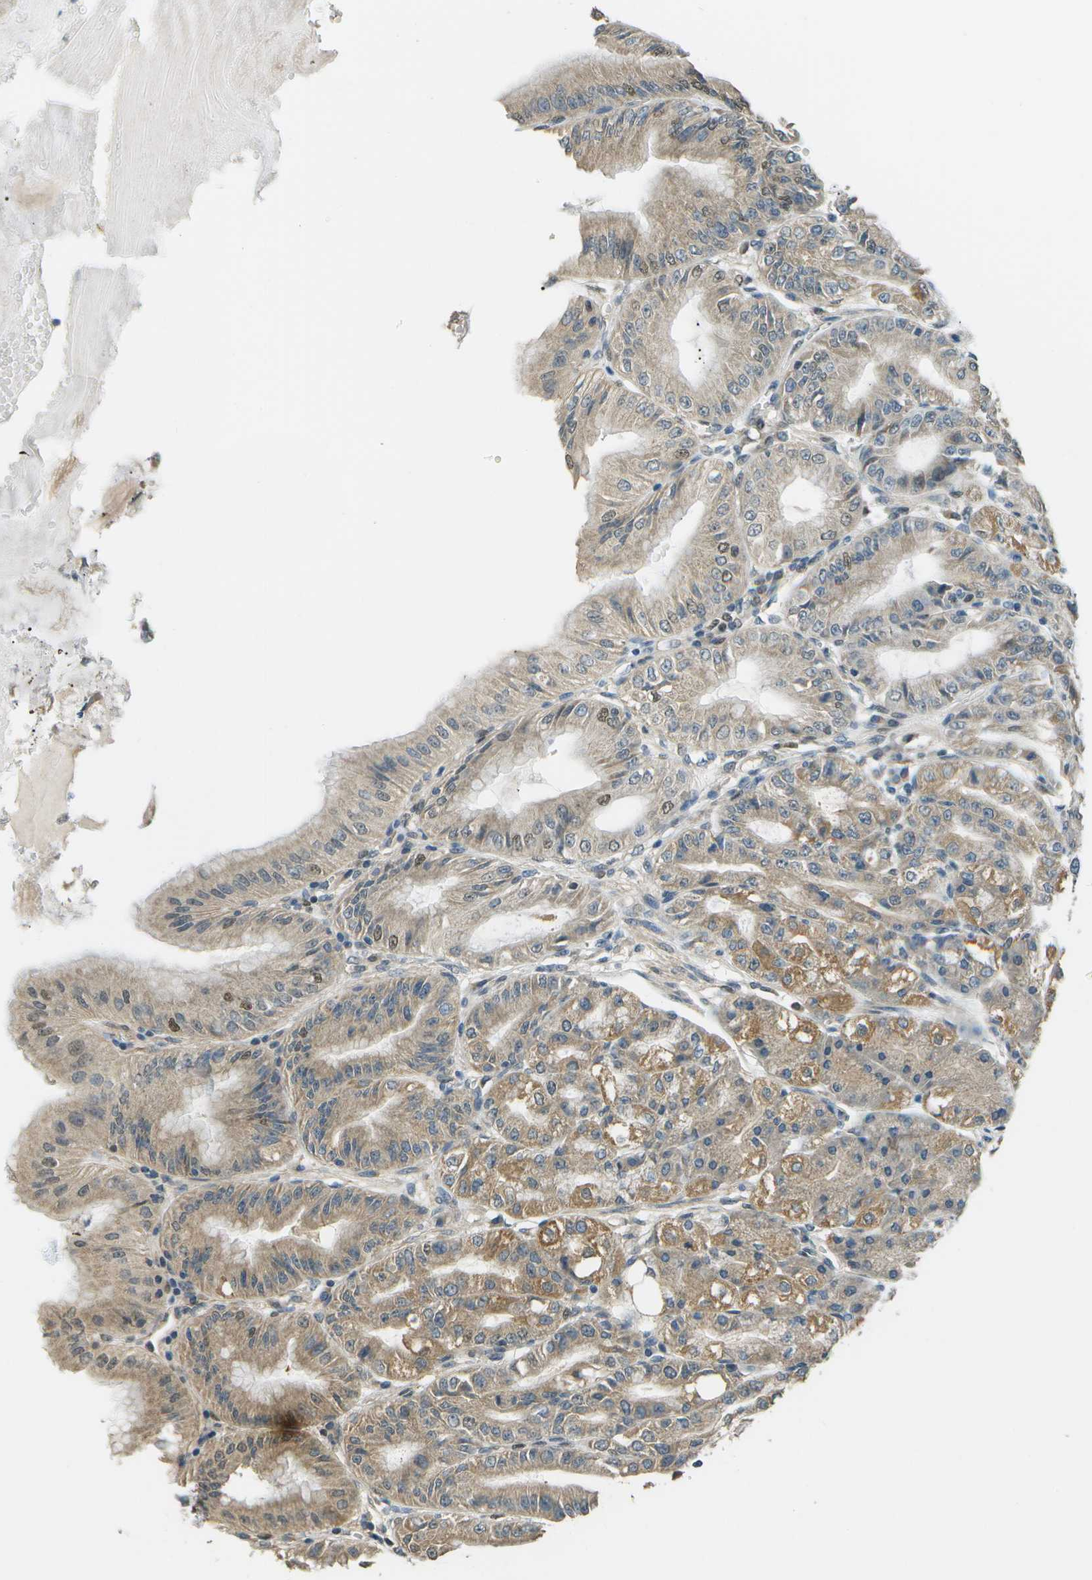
{"staining": {"intensity": "moderate", "quantity": ">75%", "location": "cytoplasmic/membranous,nuclear"}, "tissue": "stomach", "cell_type": "Glandular cells", "image_type": "normal", "snomed": [{"axis": "morphology", "description": "Normal tissue, NOS"}, {"axis": "topography", "description": "Stomach, lower"}], "caption": "The photomicrograph reveals staining of unremarkable stomach, revealing moderate cytoplasmic/membranous,nuclear protein expression (brown color) within glandular cells.", "gene": "ABL2", "patient": {"sex": "male", "age": 71}}